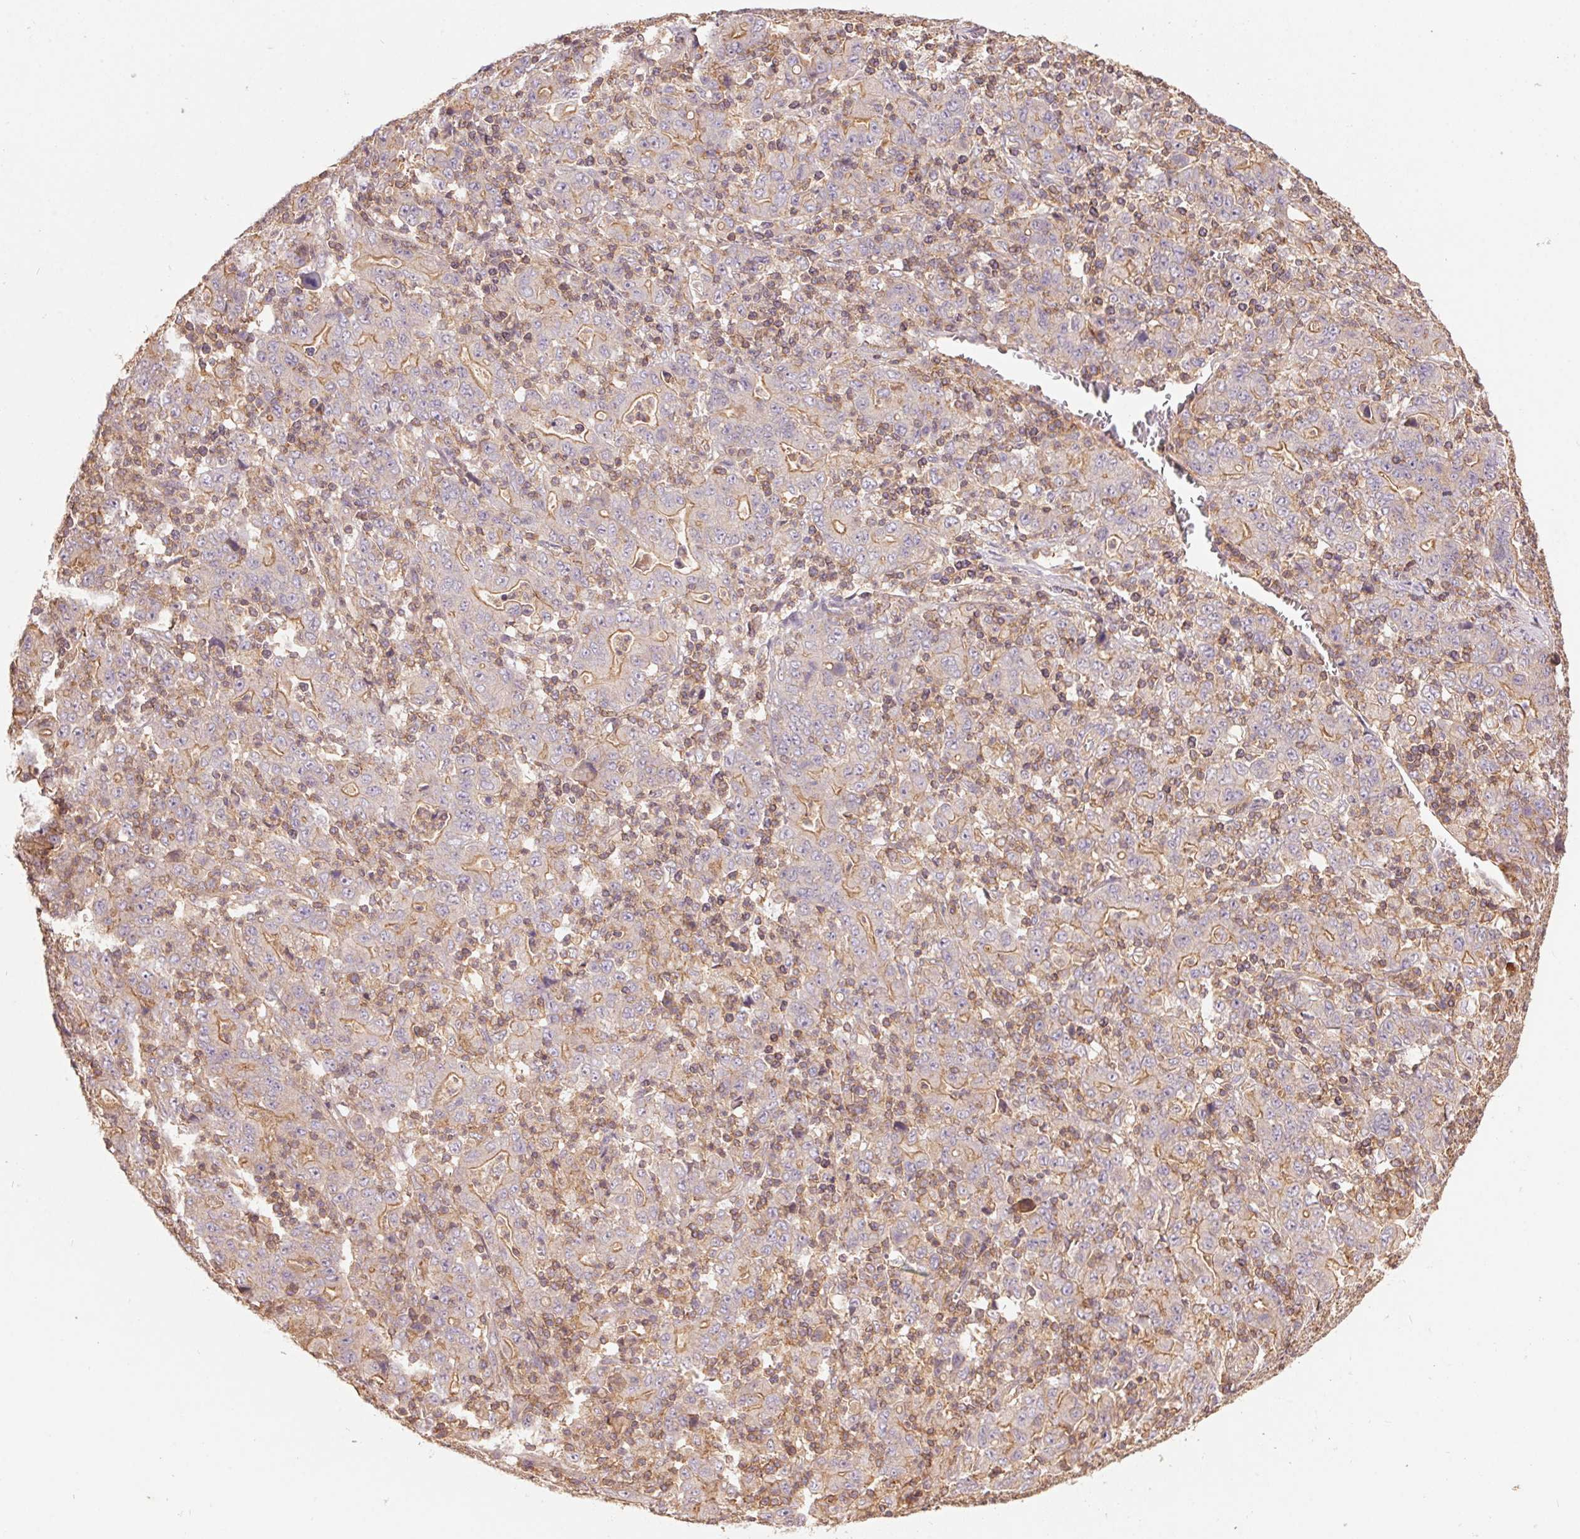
{"staining": {"intensity": "moderate", "quantity": "<25%", "location": "cytoplasmic/membranous"}, "tissue": "stomach cancer", "cell_type": "Tumor cells", "image_type": "cancer", "snomed": [{"axis": "morphology", "description": "Adenocarcinoma, NOS"}, {"axis": "topography", "description": "Stomach, upper"}], "caption": "Immunohistochemistry (IHC) (DAB) staining of stomach cancer (adenocarcinoma) shows moderate cytoplasmic/membranous protein expression in approximately <25% of tumor cells.", "gene": "TUBA3D", "patient": {"sex": "male", "age": 69}}